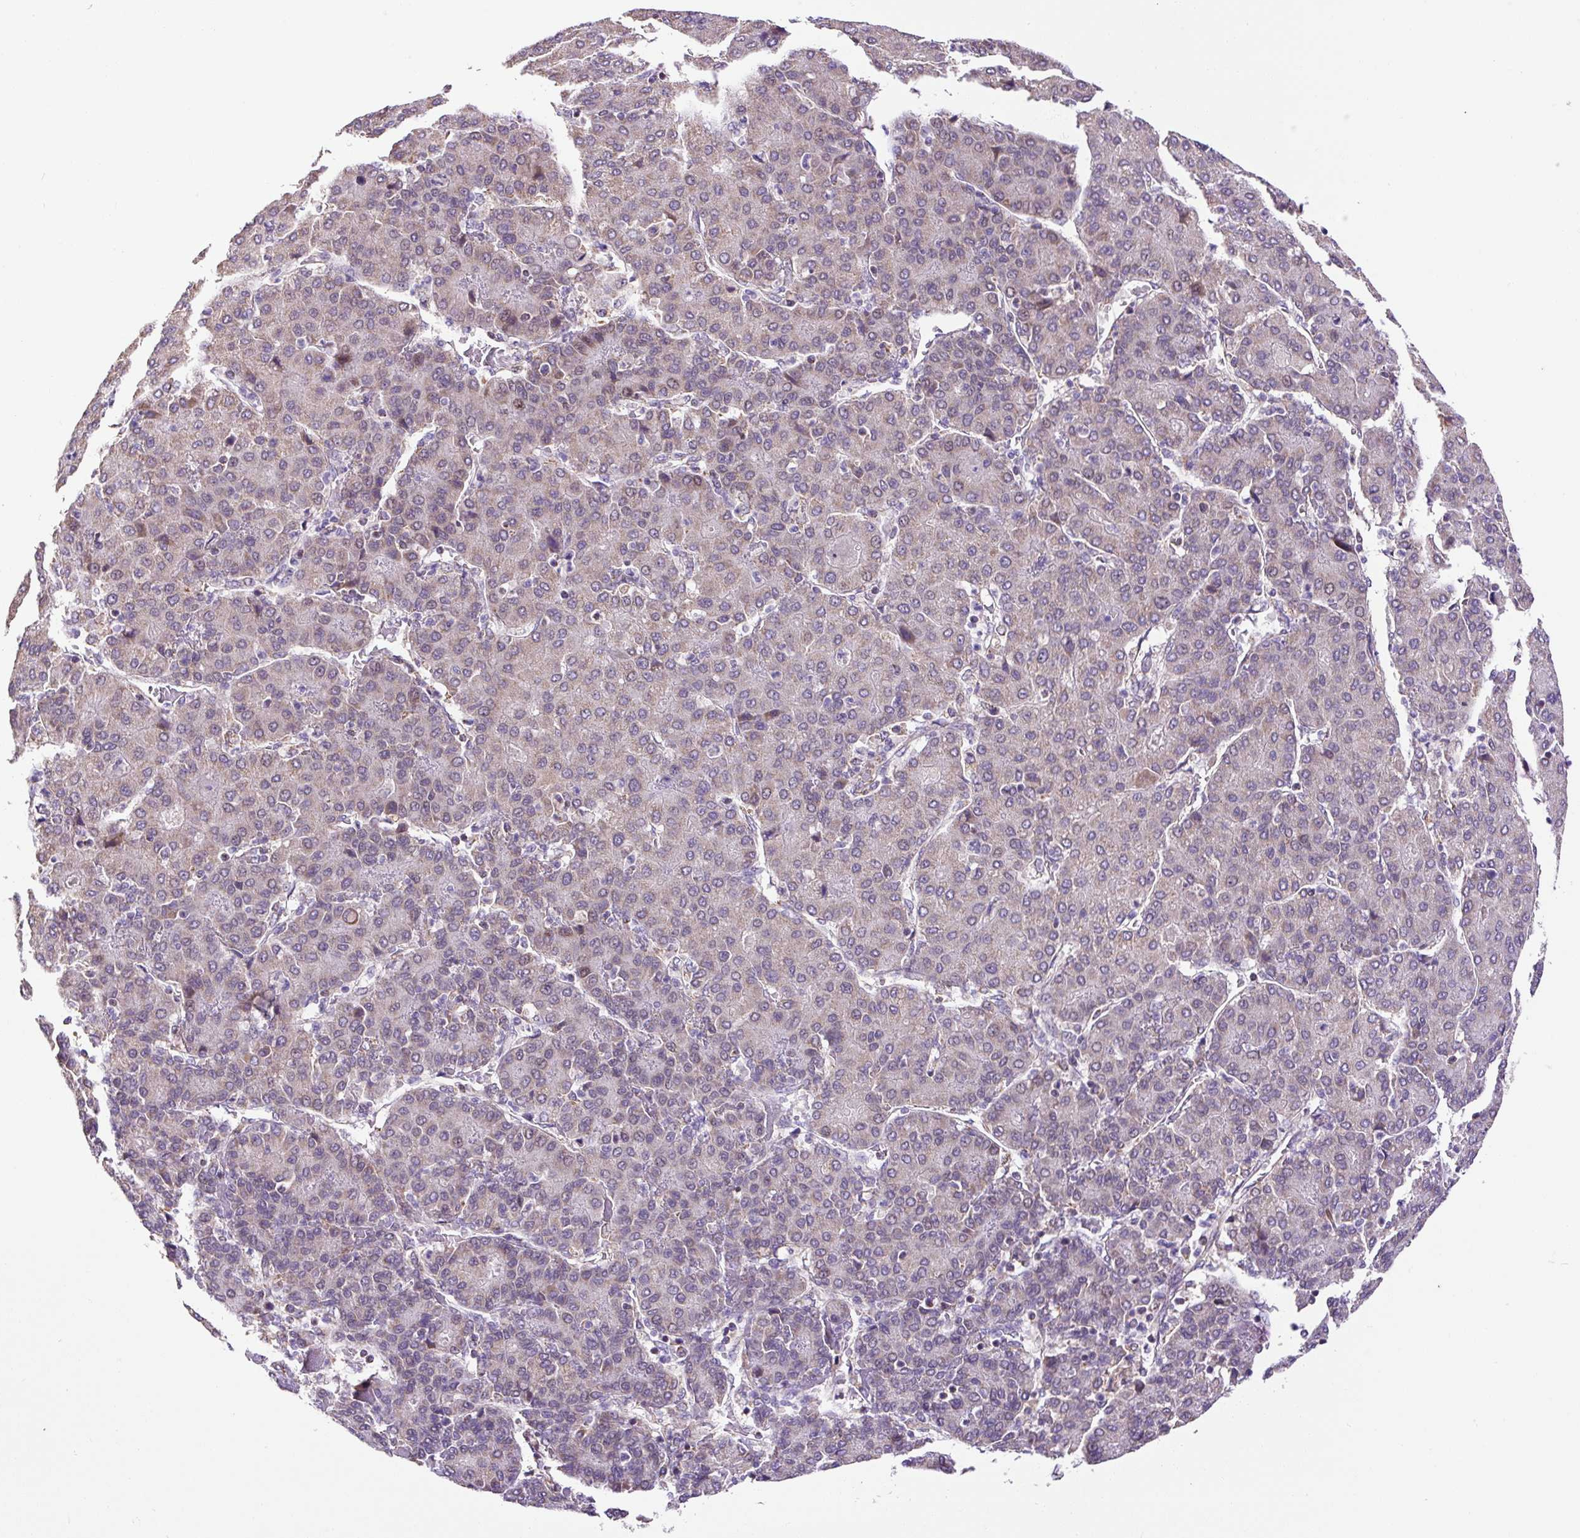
{"staining": {"intensity": "weak", "quantity": "<25%", "location": "cytoplasmic/membranous"}, "tissue": "liver cancer", "cell_type": "Tumor cells", "image_type": "cancer", "snomed": [{"axis": "morphology", "description": "Carcinoma, Hepatocellular, NOS"}, {"axis": "topography", "description": "Liver"}], "caption": "This is a histopathology image of immunohistochemistry staining of liver cancer, which shows no staining in tumor cells.", "gene": "MFSD9", "patient": {"sex": "male", "age": 65}}